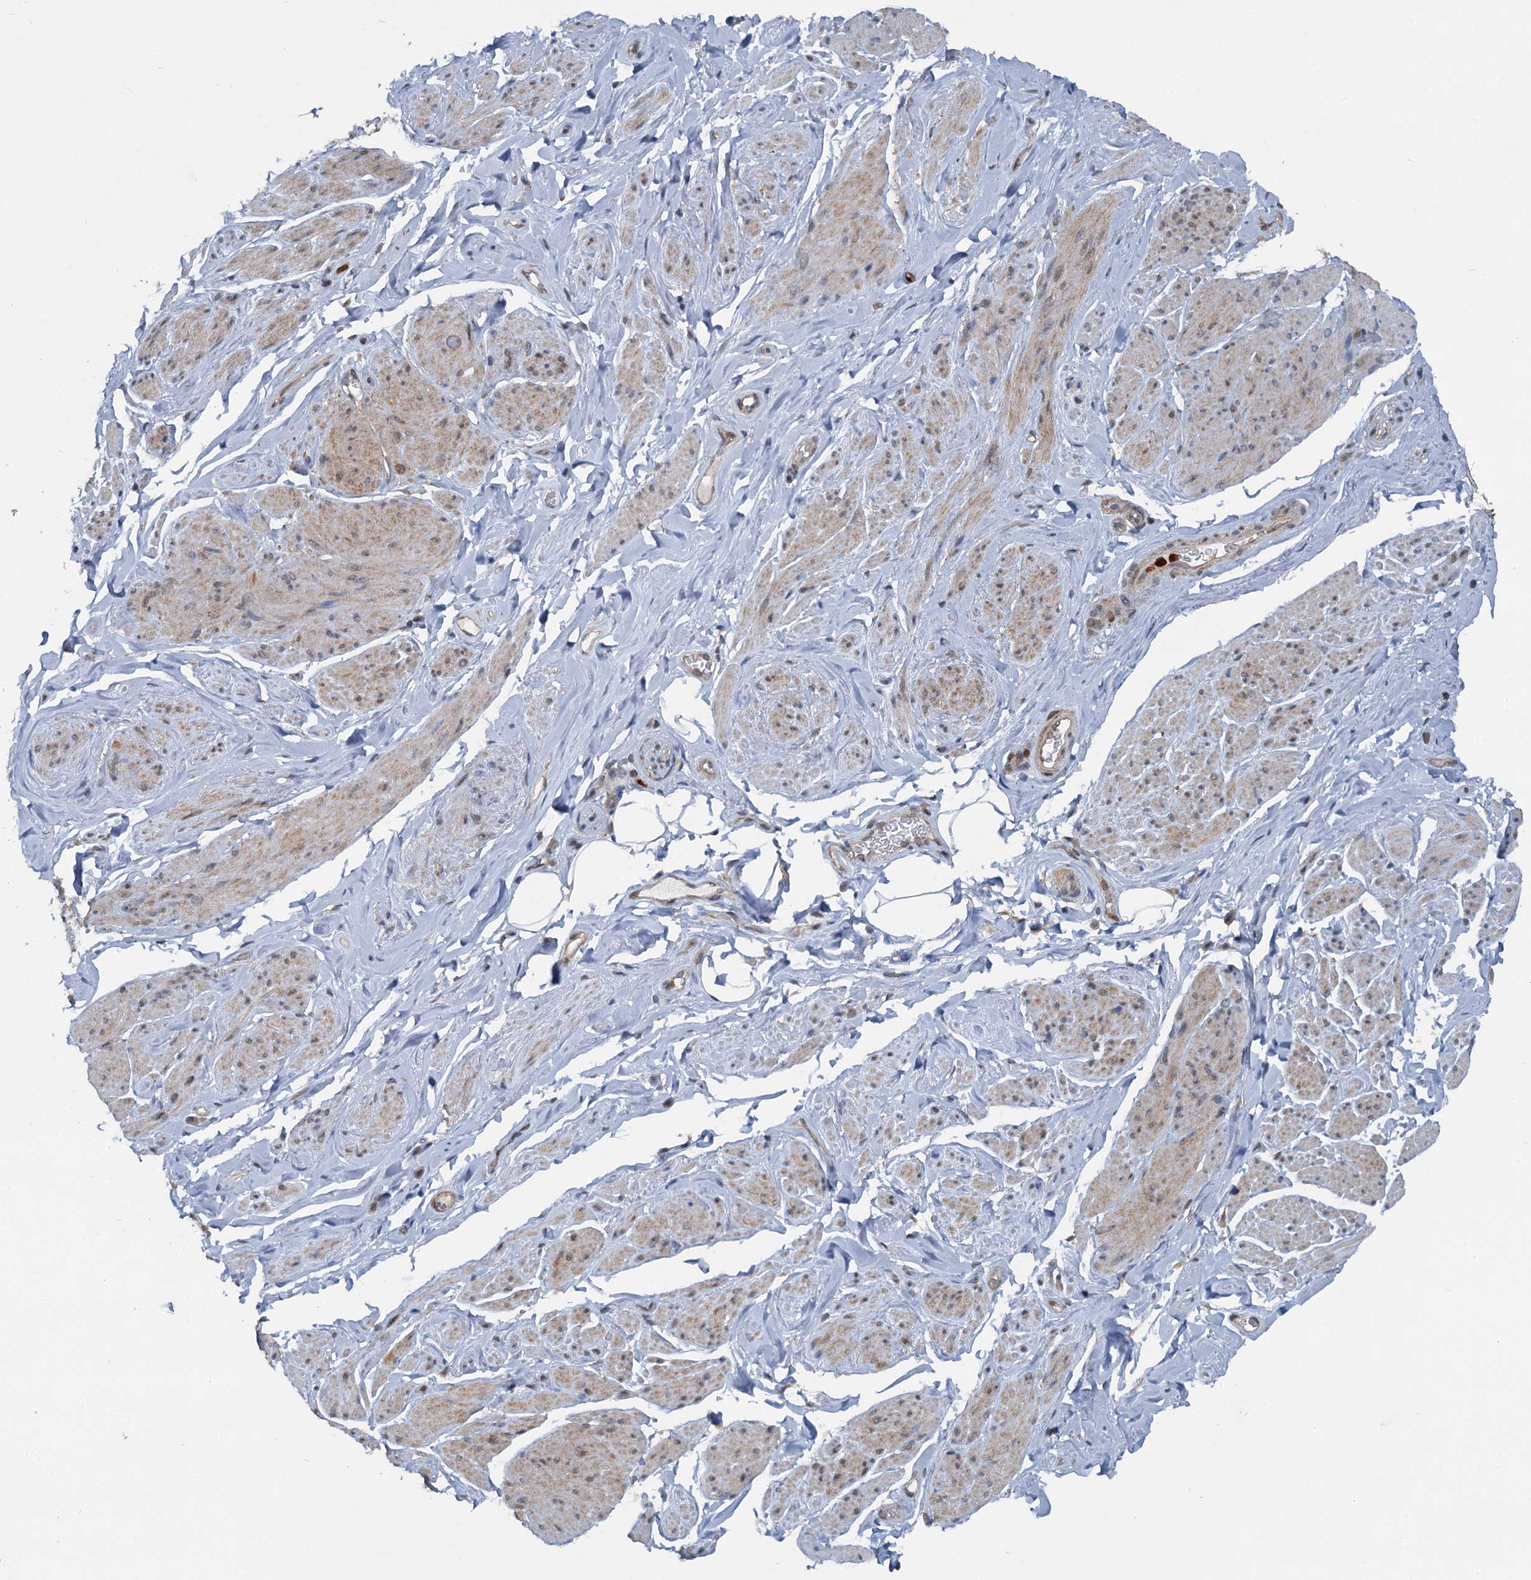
{"staining": {"intensity": "weak", "quantity": "25%-75%", "location": "cytoplasmic/membranous"}, "tissue": "smooth muscle", "cell_type": "Smooth muscle cells", "image_type": "normal", "snomed": [{"axis": "morphology", "description": "Normal tissue, NOS"}, {"axis": "topography", "description": "Smooth muscle"}, {"axis": "topography", "description": "Peripheral nerve tissue"}], "caption": "High-power microscopy captured an IHC micrograph of benign smooth muscle, revealing weak cytoplasmic/membranous staining in about 25%-75% of smooth muscle cells. (IHC, brightfield microscopy, high magnification).", "gene": "GPI", "patient": {"sex": "male", "age": 69}}